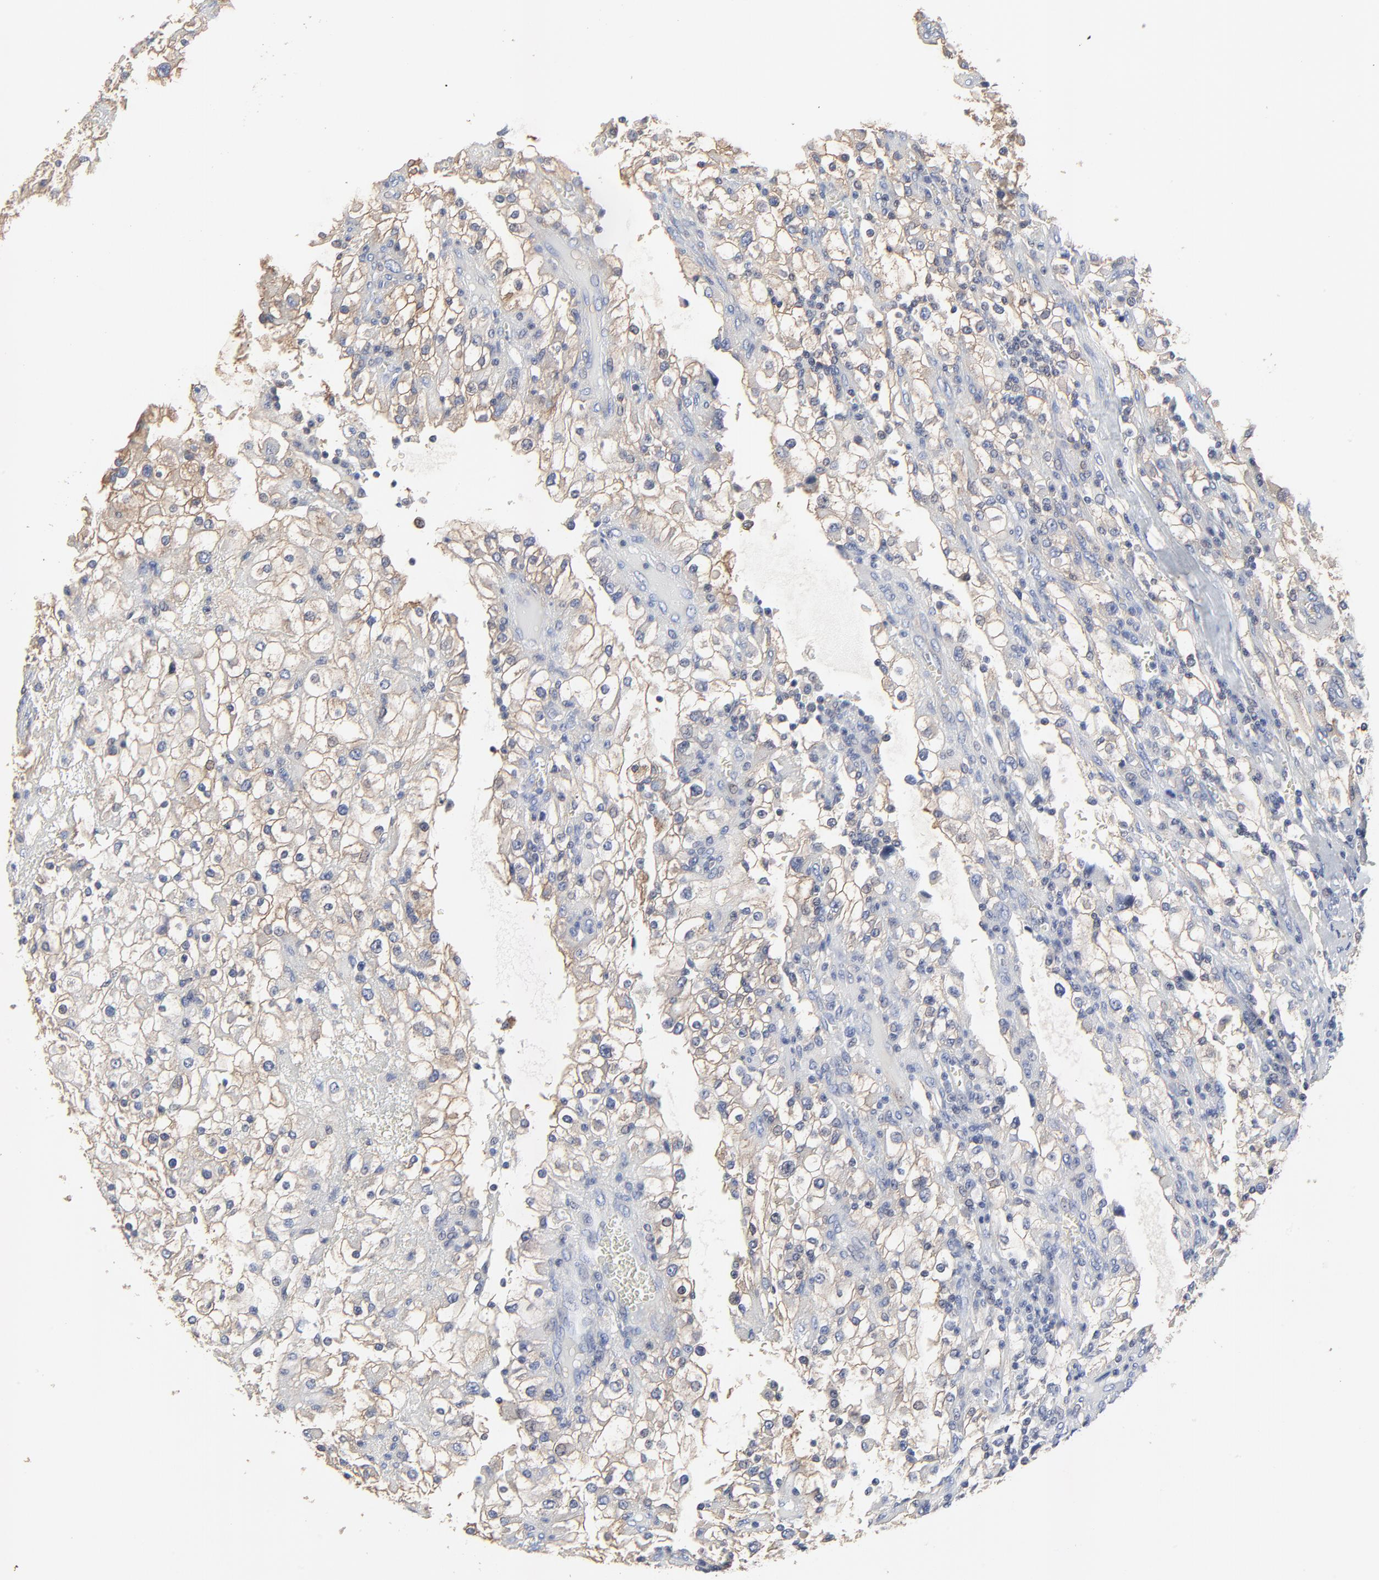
{"staining": {"intensity": "weak", "quantity": "25%-75%", "location": "cytoplasmic/membranous"}, "tissue": "renal cancer", "cell_type": "Tumor cells", "image_type": "cancer", "snomed": [{"axis": "morphology", "description": "Adenocarcinoma, NOS"}, {"axis": "topography", "description": "Kidney"}], "caption": "Protein staining reveals weak cytoplasmic/membranous staining in about 25%-75% of tumor cells in renal cancer. The protein of interest is shown in brown color, while the nuclei are stained blue.", "gene": "NXF3", "patient": {"sex": "female", "age": 52}}